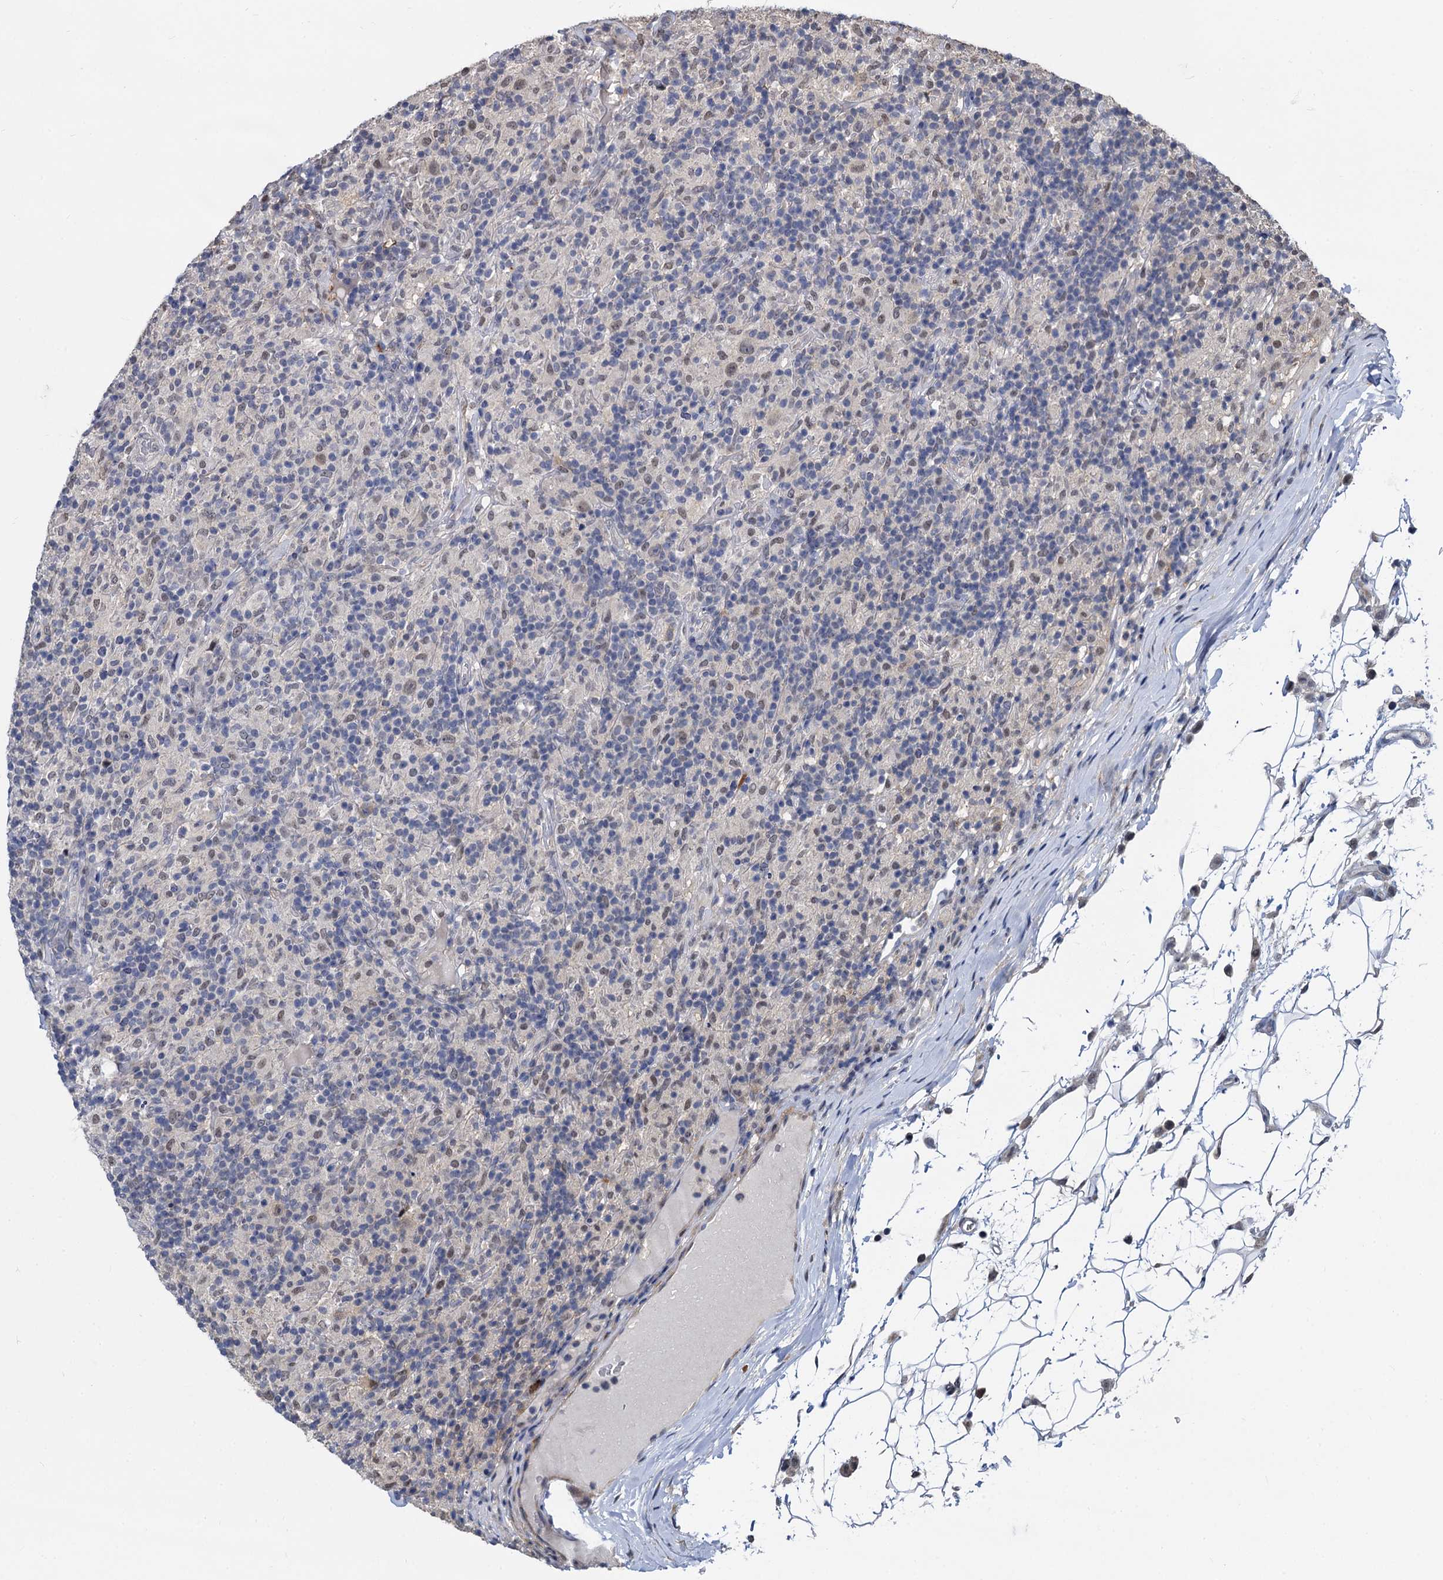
{"staining": {"intensity": "weak", "quantity": ">75%", "location": "nuclear"}, "tissue": "lymphoma", "cell_type": "Tumor cells", "image_type": "cancer", "snomed": [{"axis": "morphology", "description": "Hodgkin's disease, NOS"}, {"axis": "topography", "description": "Lymph node"}], "caption": "Human lymphoma stained for a protein (brown) shows weak nuclear positive expression in approximately >75% of tumor cells.", "gene": "PSMD4", "patient": {"sex": "male", "age": 70}}